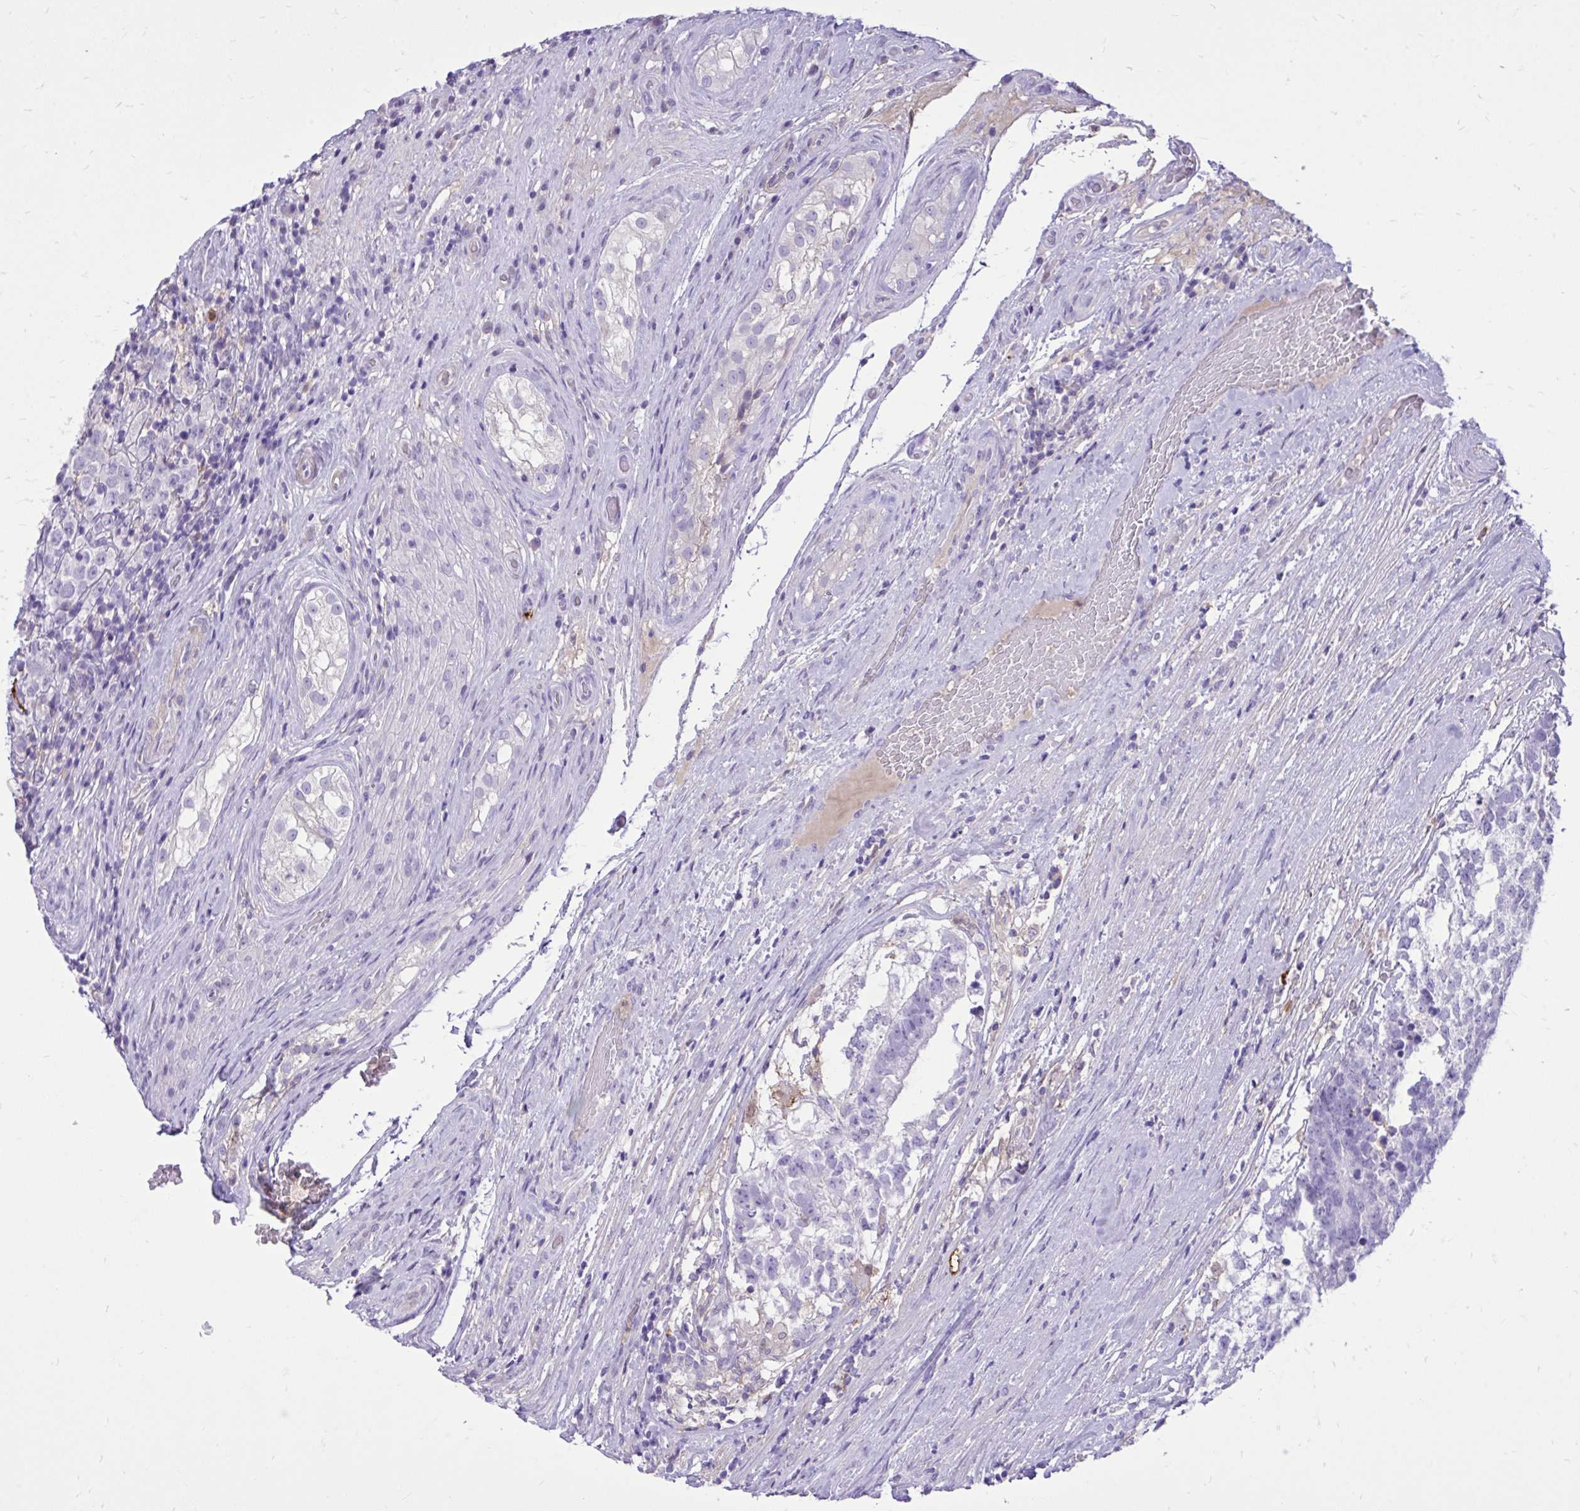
{"staining": {"intensity": "negative", "quantity": "none", "location": "none"}, "tissue": "testis cancer", "cell_type": "Tumor cells", "image_type": "cancer", "snomed": [{"axis": "morphology", "description": "Seminoma, NOS"}, {"axis": "morphology", "description": "Carcinoma, Embryonal, NOS"}, {"axis": "topography", "description": "Testis"}], "caption": "Tumor cells are negative for protein expression in human testis cancer (seminoma). (DAB (3,3'-diaminobenzidine) immunohistochemistry (IHC) with hematoxylin counter stain).", "gene": "TLR7", "patient": {"sex": "male", "age": 41}}